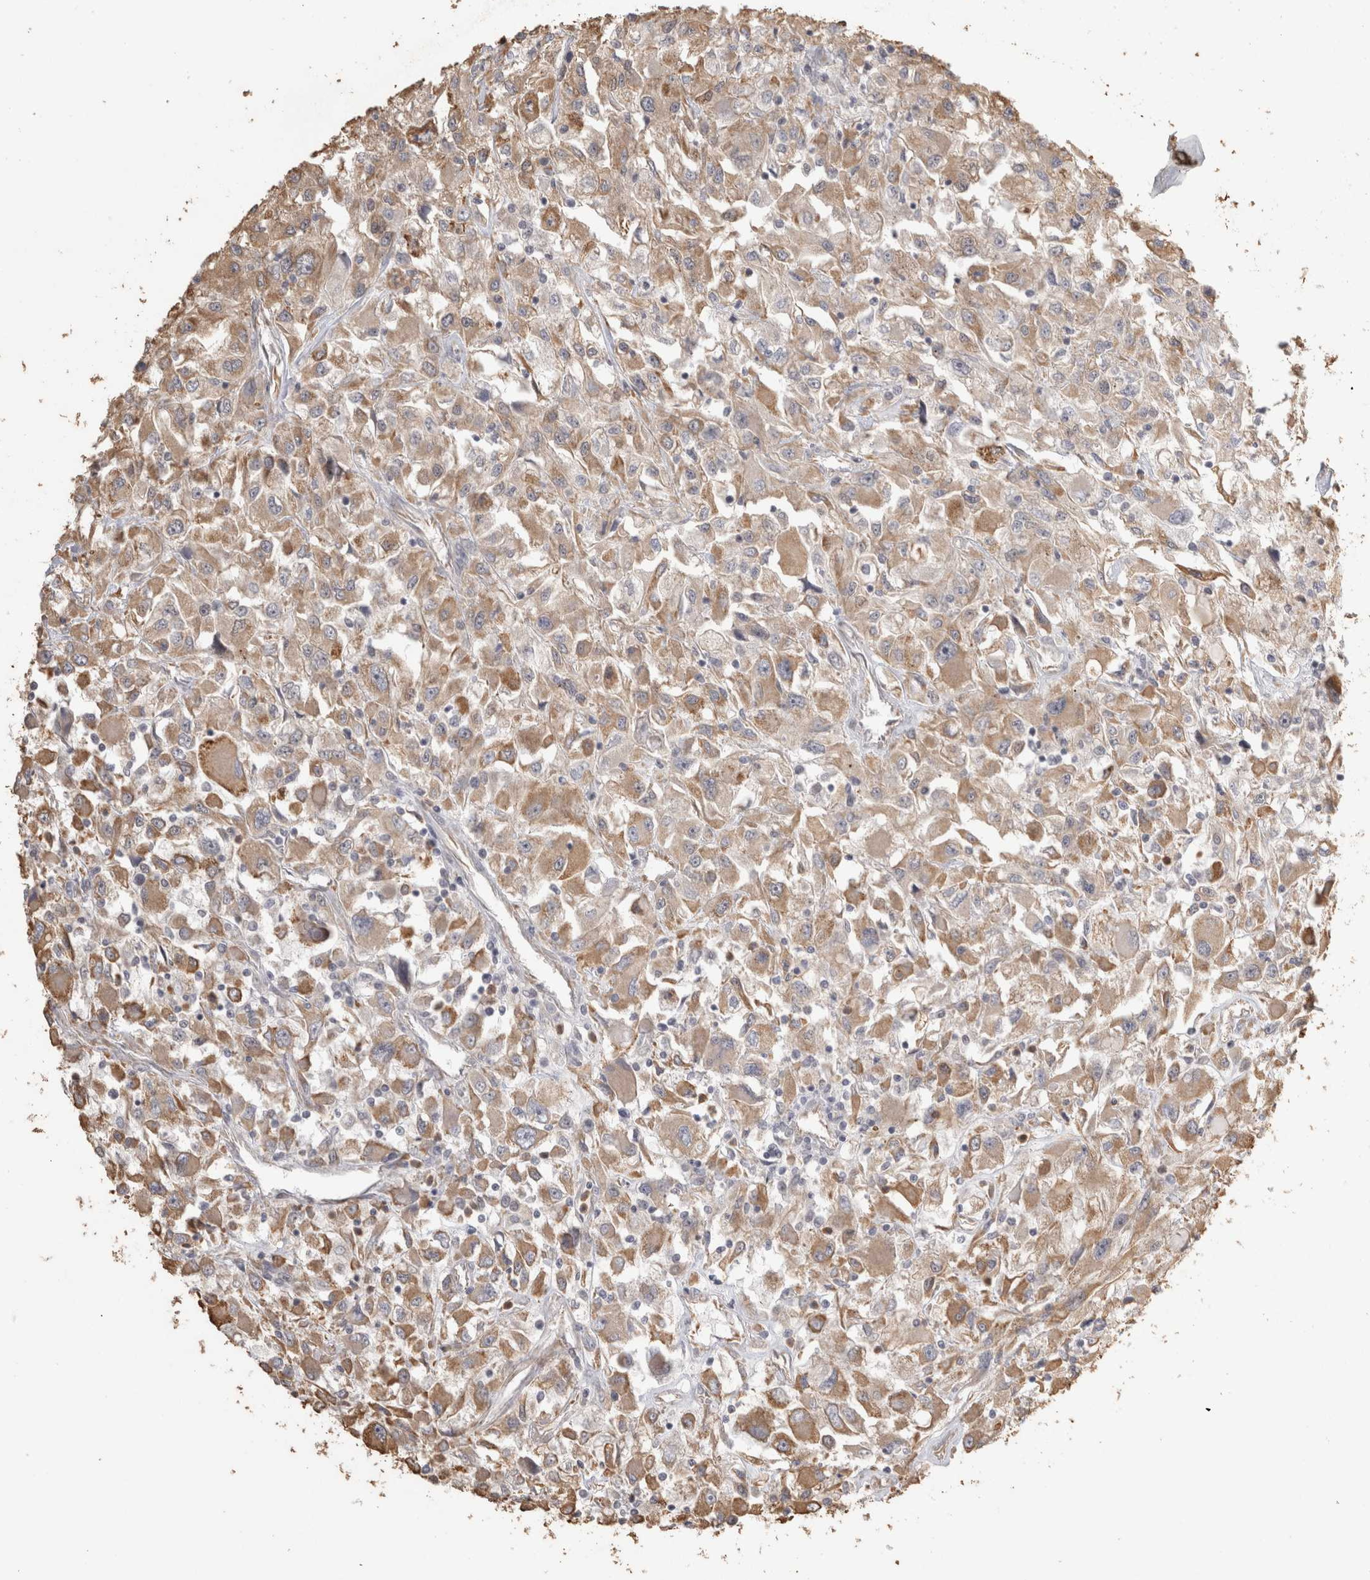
{"staining": {"intensity": "moderate", "quantity": "<25%", "location": "cytoplasmic/membranous"}, "tissue": "renal cancer", "cell_type": "Tumor cells", "image_type": "cancer", "snomed": [{"axis": "morphology", "description": "Adenocarcinoma, NOS"}, {"axis": "topography", "description": "Kidney"}], "caption": "A photomicrograph of human renal cancer (adenocarcinoma) stained for a protein shows moderate cytoplasmic/membranous brown staining in tumor cells. (brown staining indicates protein expression, while blue staining denotes nuclei).", "gene": "REPS2", "patient": {"sex": "female", "age": 52}}